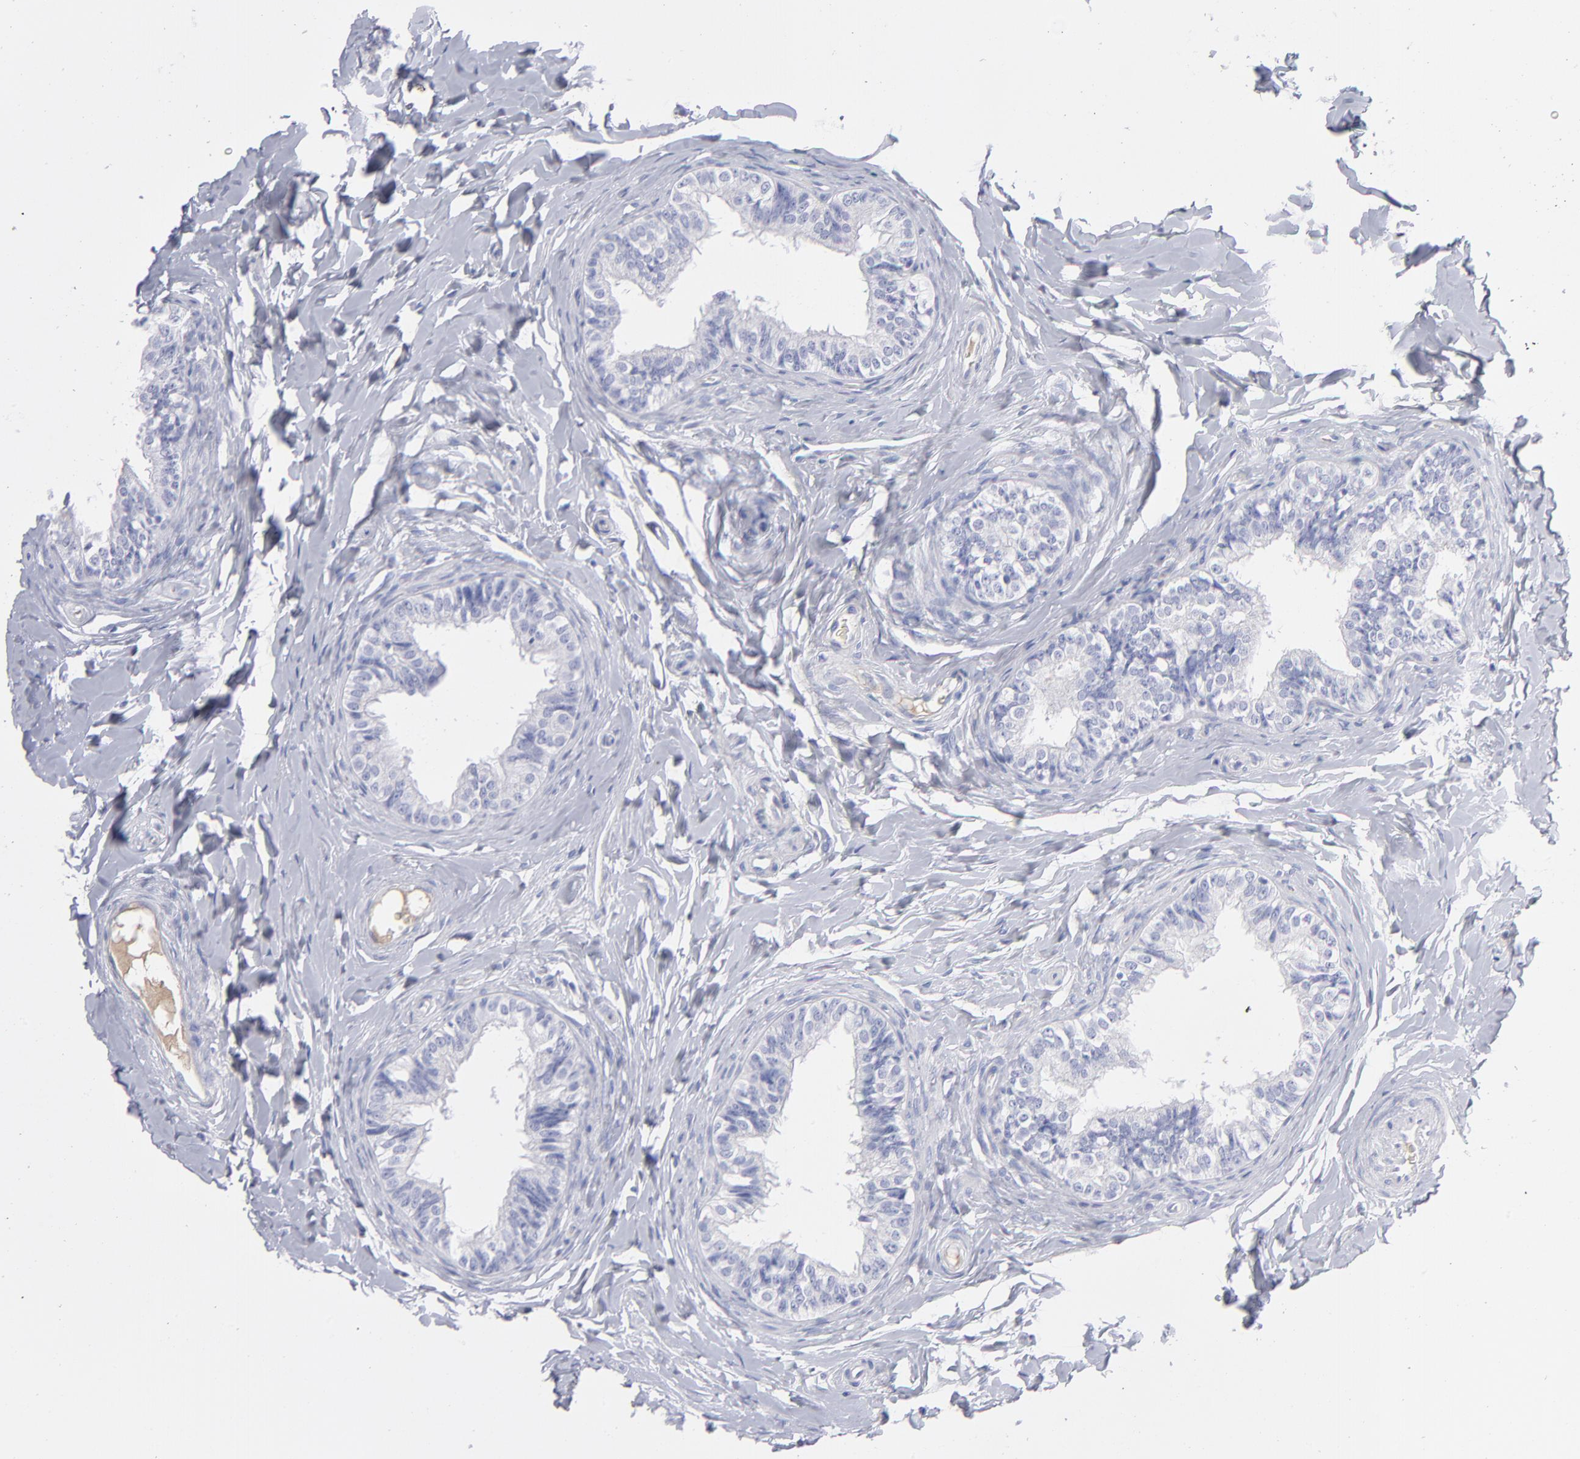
{"staining": {"intensity": "negative", "quantity": "none", "location": "none"}, "tissue": "epididymis", "cell_type": "Glandular cells", "image_type": "normal", "snomed": [{"axis": "morphology", "description": "Normal tissue, NOS"}, {"axis": "topography", "description": "Epididymis"}], "caption": "Immunohistochemistry image of unremarkable human epididymis stained for a protein (brown), which displays no positivity in glandular cells.", "gene": "HP", "patient": {"sex": "male", "age": 26}}